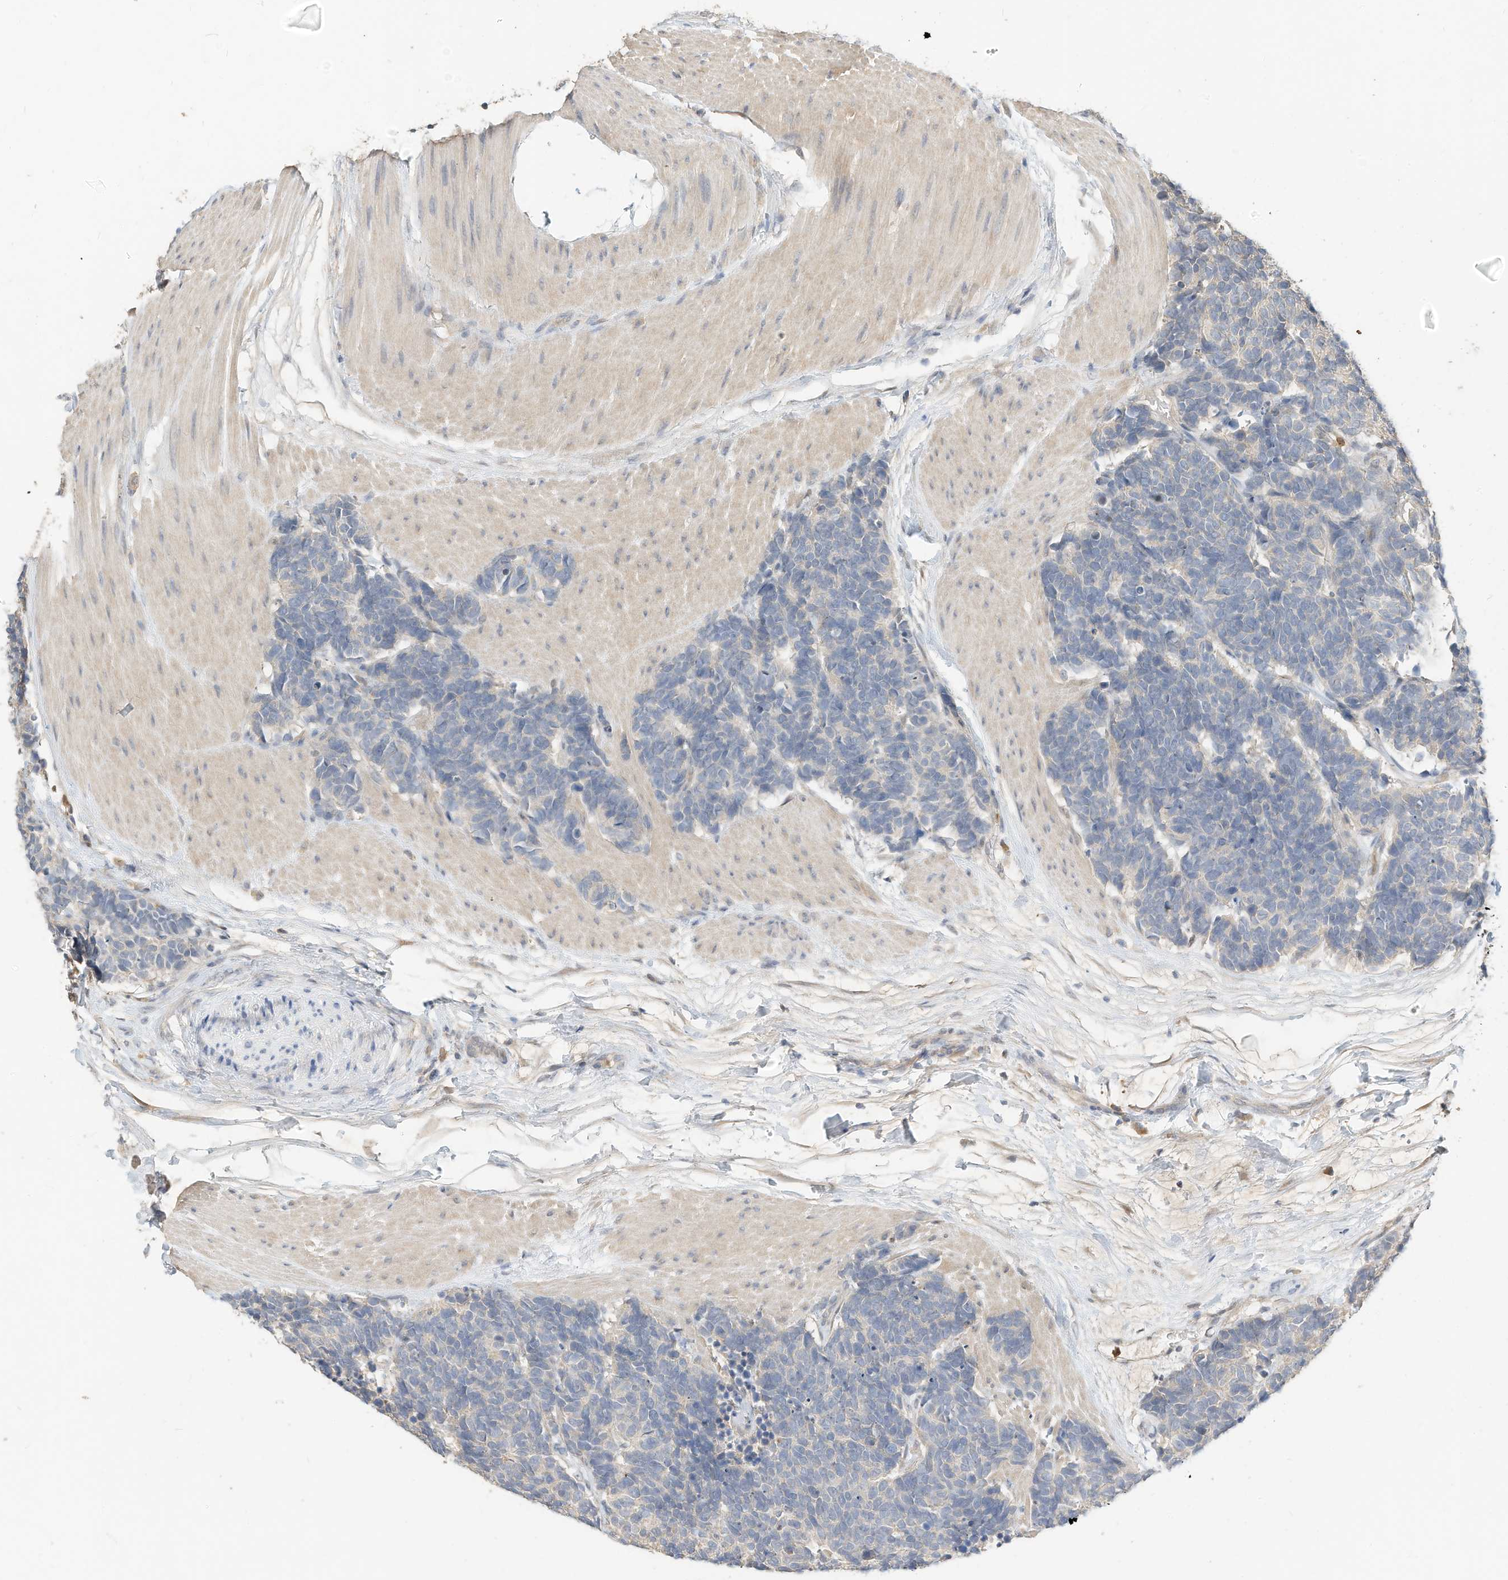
{"staining": {"intensity": "negative", "quantity": "none", "location": "none"}, "tissue": "carcinoid", "cell_type": "Tumor cells", "image_type": "cancer", "snomed": [{"axis": "morphology", "description": "Carcinoma, NOS"}, {"axis": "morphology", "description": "Carcinoid, malignant, NOS"}, {"axis": "topography", "description": "Urinary bladder"}], "caption": "DAB (3,3'-diaminobenzidine) immunohistochemical staining of human carcinoid (malignant) shows no significant staining in tumor cells.", "gene": "OFD1", "patient": {"sex": "male", "age": 57}}